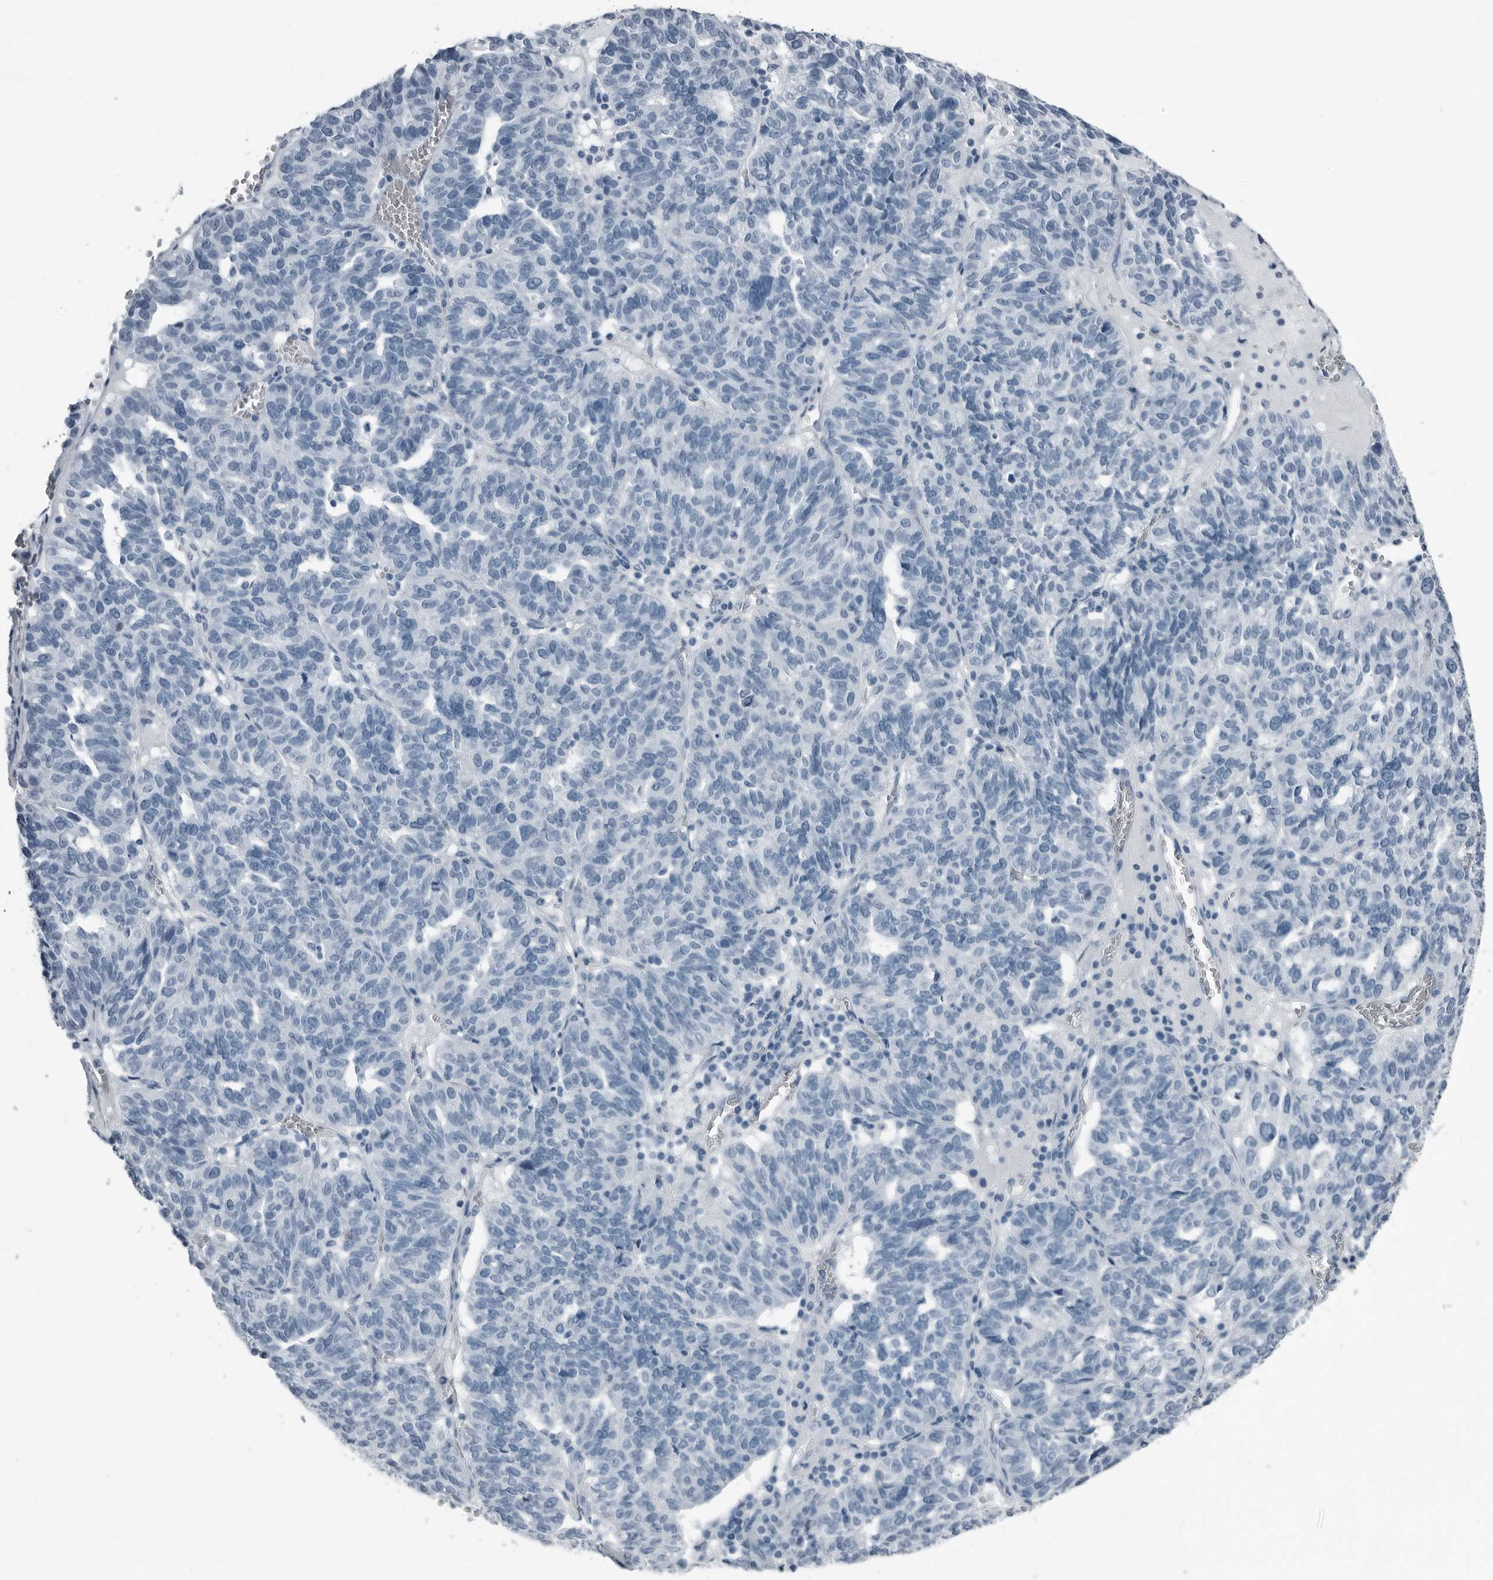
{"staining": {"intensity": "negative", "quantity": "none", "location": "none"}, "tissue": "ovarian cancer", "cell_type": "Tumor cells", "image_type": "cancer", "snomed": [{"axis": "morphology", "description": "Cystadenocarcinoma, serous, NOS"}, {"axis": "topography", "description": "Ovary"}], "caption": "Human ovarian cancer (serous cystadenocarcinoma) stained for a protein using immunohistochemistry (IHC) displays no staining in tumor cells.", "gene": "PRSS1", "patient": {"sex": "female", "age": 59}}